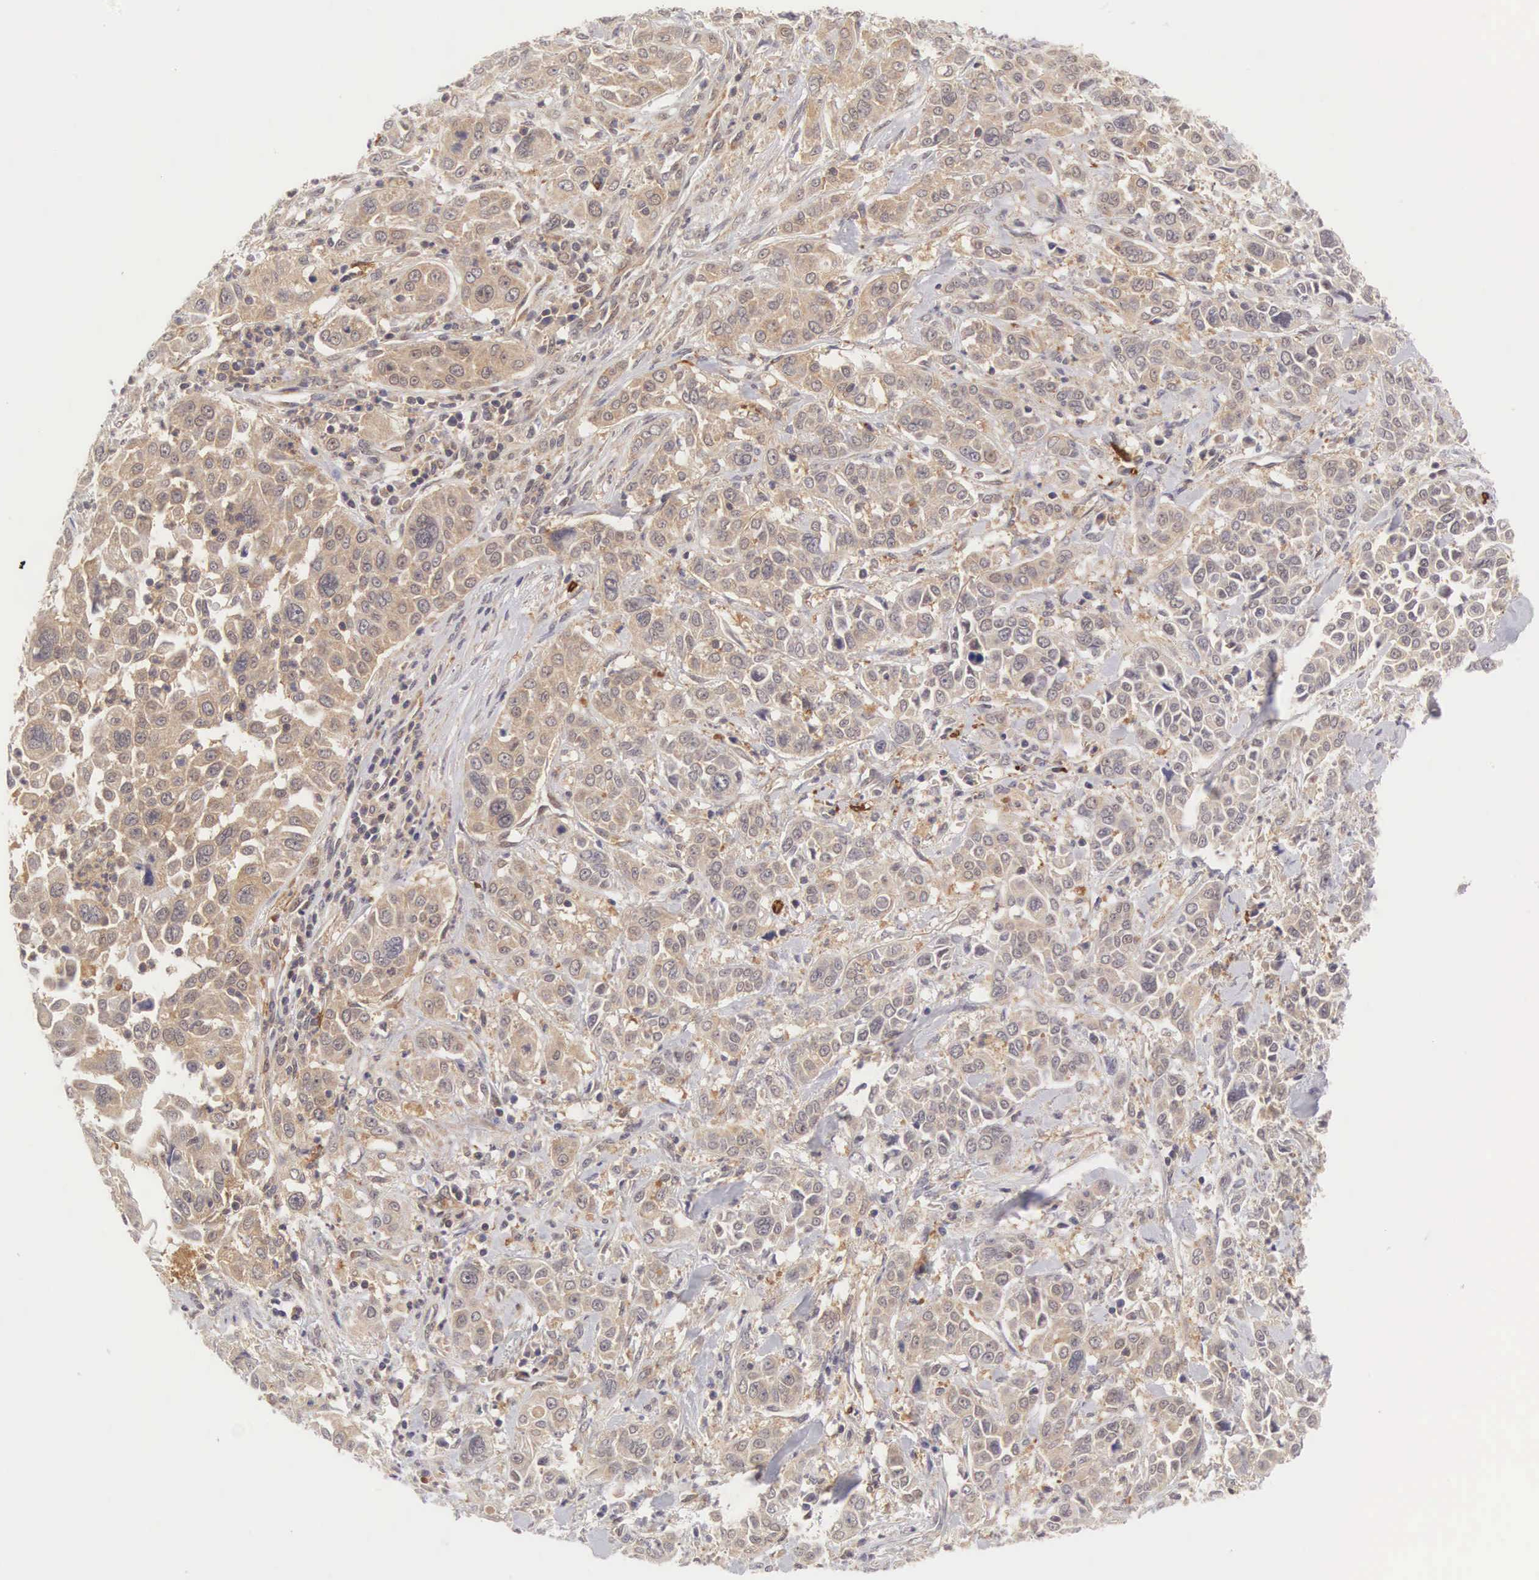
{"staining": {"intensity": "weak", "quantity": "25%-75%", "location": "cytoplasmic/membranous"}, "tissue": "pancreatic cancer", "cell_type": "Tumor cells", "image_type": "cancer", "snomed": [{"axis": "morphology", "description": "Adenocarcinoma, NOS"}, {"axis": "topography", "description": "Pancreas"}], "caption": "The immunohistochemical stain highlights weak cytoplasmic/membranous expression in tumor cells of pancreatic adenocarcinoma tissue.", "gene": "CD1A", "patient": {"sex": "female", "age": 52}}